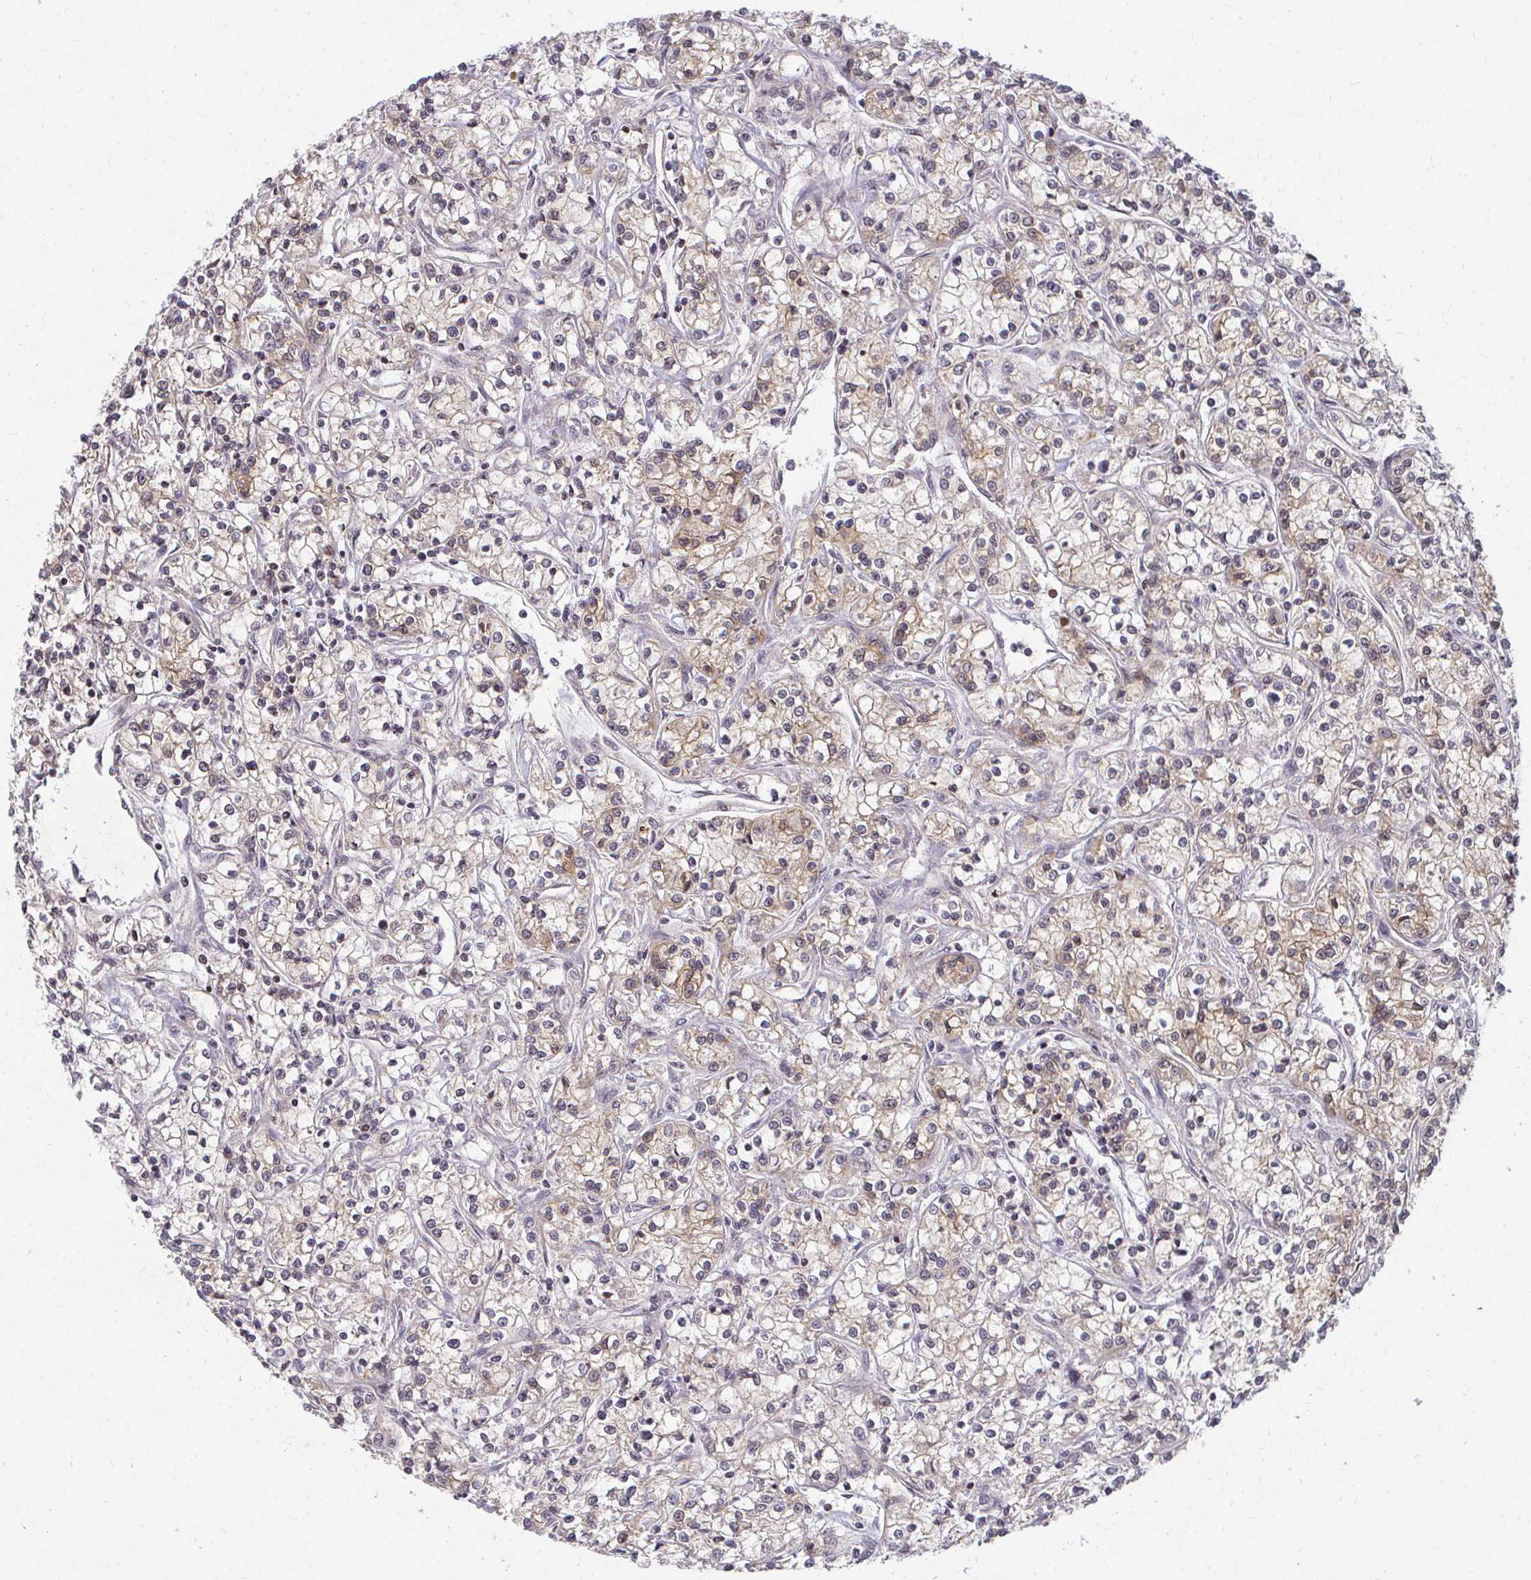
{"staining": {"intensity": "weak", "quantity": "25%-75%", "location": "cytoplasmic/membranous"}, "tissue": "renal cancer", "cell_type": "Tumor cells", "image_type": "cancer", "snomed": [{"axis": "morphology", "description": "Adenocarcinoma, NOS"}, {"axis": "topography", "description": "Kidney"}], "caption": "Human renal adenocarcinoma stained for a protein (brown) demonstrates weak cytoplasmic/membranous positive expression in approximately 25%-75% of tumor cells.", "gene": "ANK3", "patient": {"sex": "female", "age": 59}}